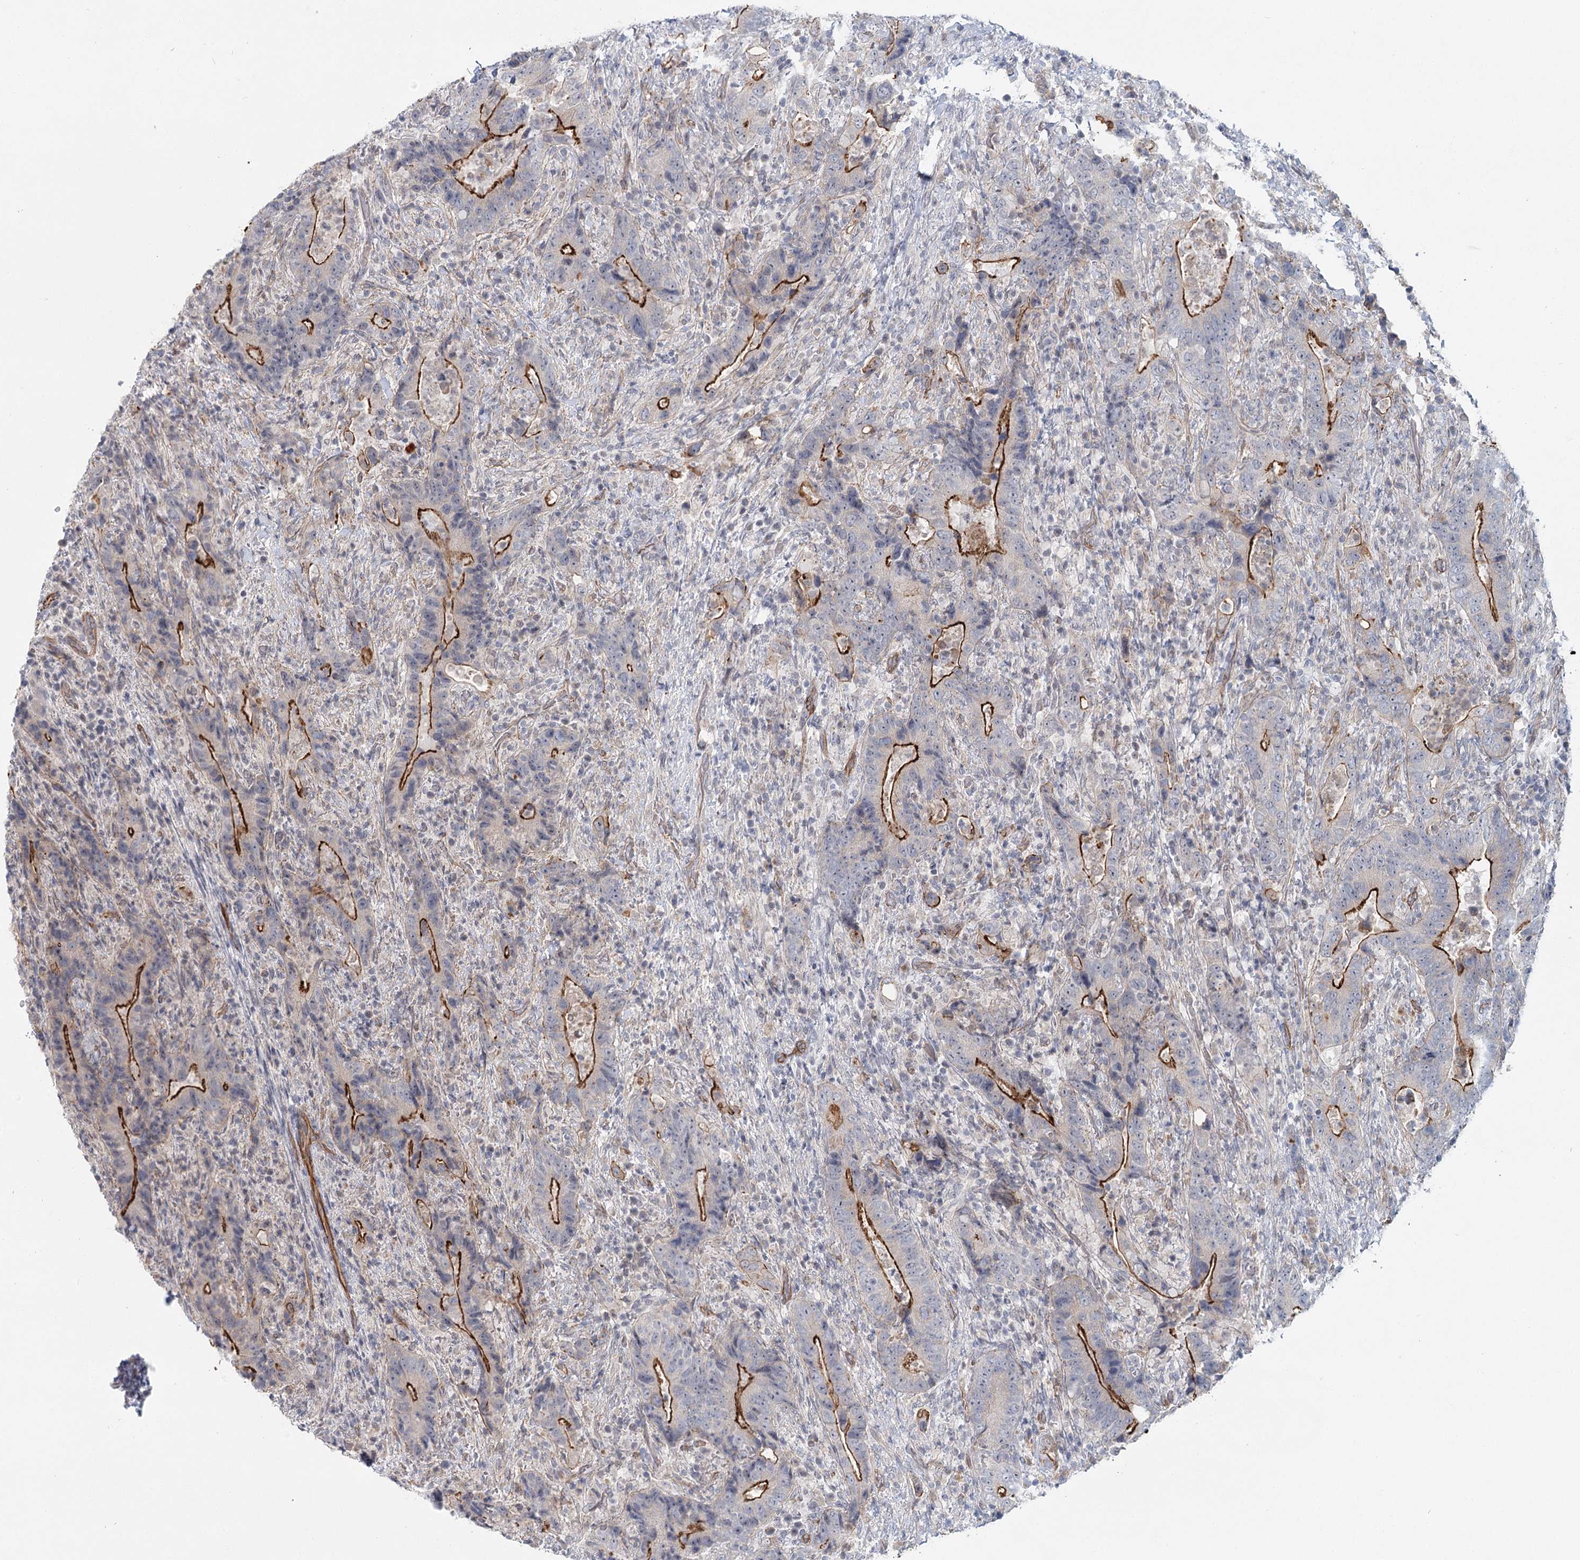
{"staining": {"intensity": "strong", "quantity": "25%-75%", "location": "cytoplasmic/membranous"}, "tissue": "colorectal cancer", "cell_type": "Tumor cells", "image_type": "cancer", "snomed": [{"axis": "morphology", "description": "Adenocarcinoma, NOS"}, {"axis": "topography", "description": "Colon"}], "caption": "High-magnification brightfield microscopy of adenocarcinoma (colorectal) stained with DAB (brown) and counterstained with hematoxylin (blue). tumor cells exhibit strong cytoplasmic/membranous staining is present in approximately25%-75% of cells.", "gene": "ABHD8", "patient": {"sex": "female", "age": 75}}